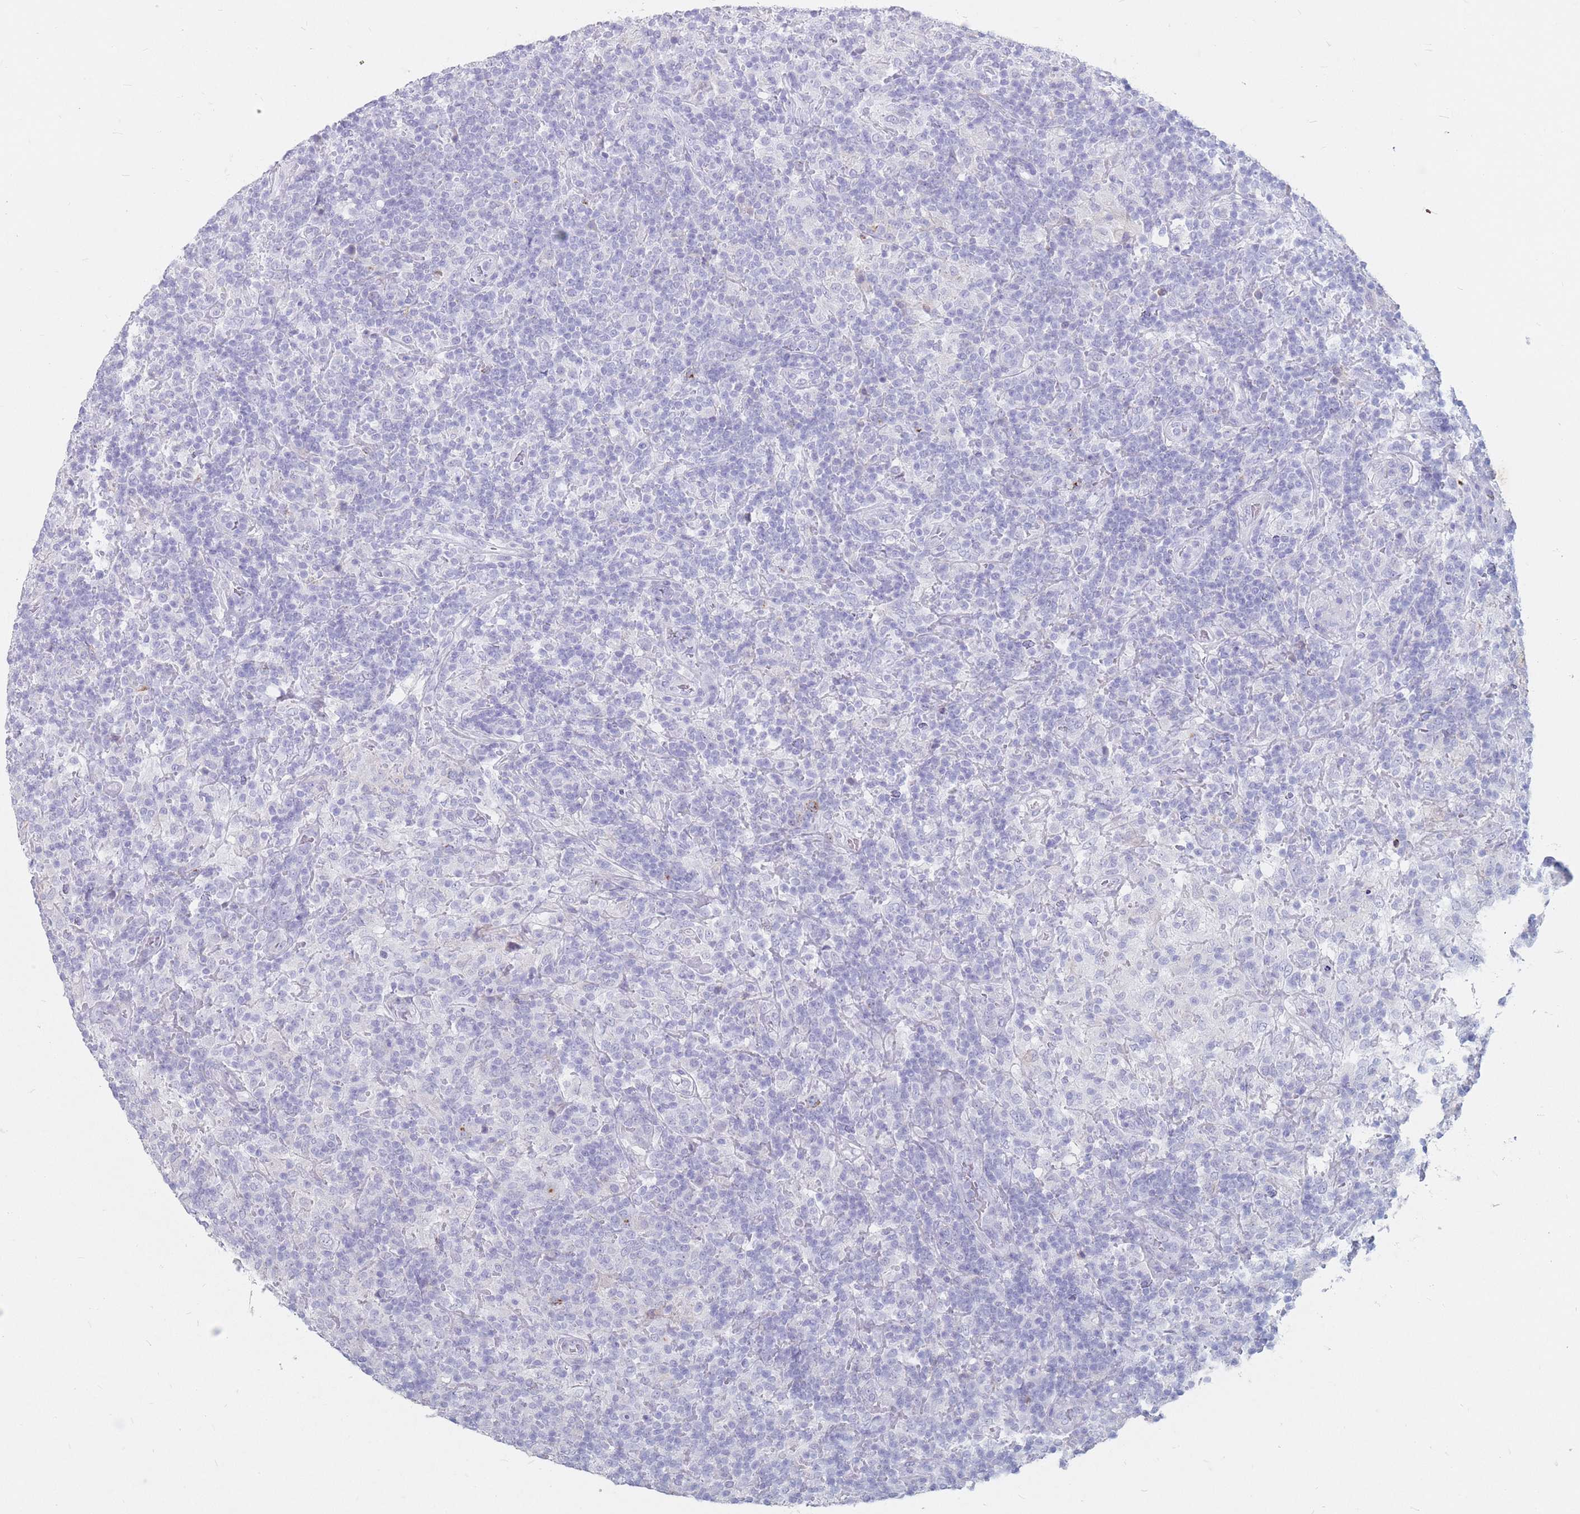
{"staining": {"intensity": "negative", "quantity": "none", "location": "none"}, "tissue": "lymphoma", "cell_type": "Tumor cells", "image_type": "cancer", "snomed": [{"axis": "morphology", "description": "Hodgkin's disease, NOS"}, {"axis": "topography", "description": "Lymph node"}], "caption": "Tumor cells are negative for brown protein staining in Hodgkin's disease.", "gene": "ST3GAL5", "patient": {"sex": "male", "age": 70}}